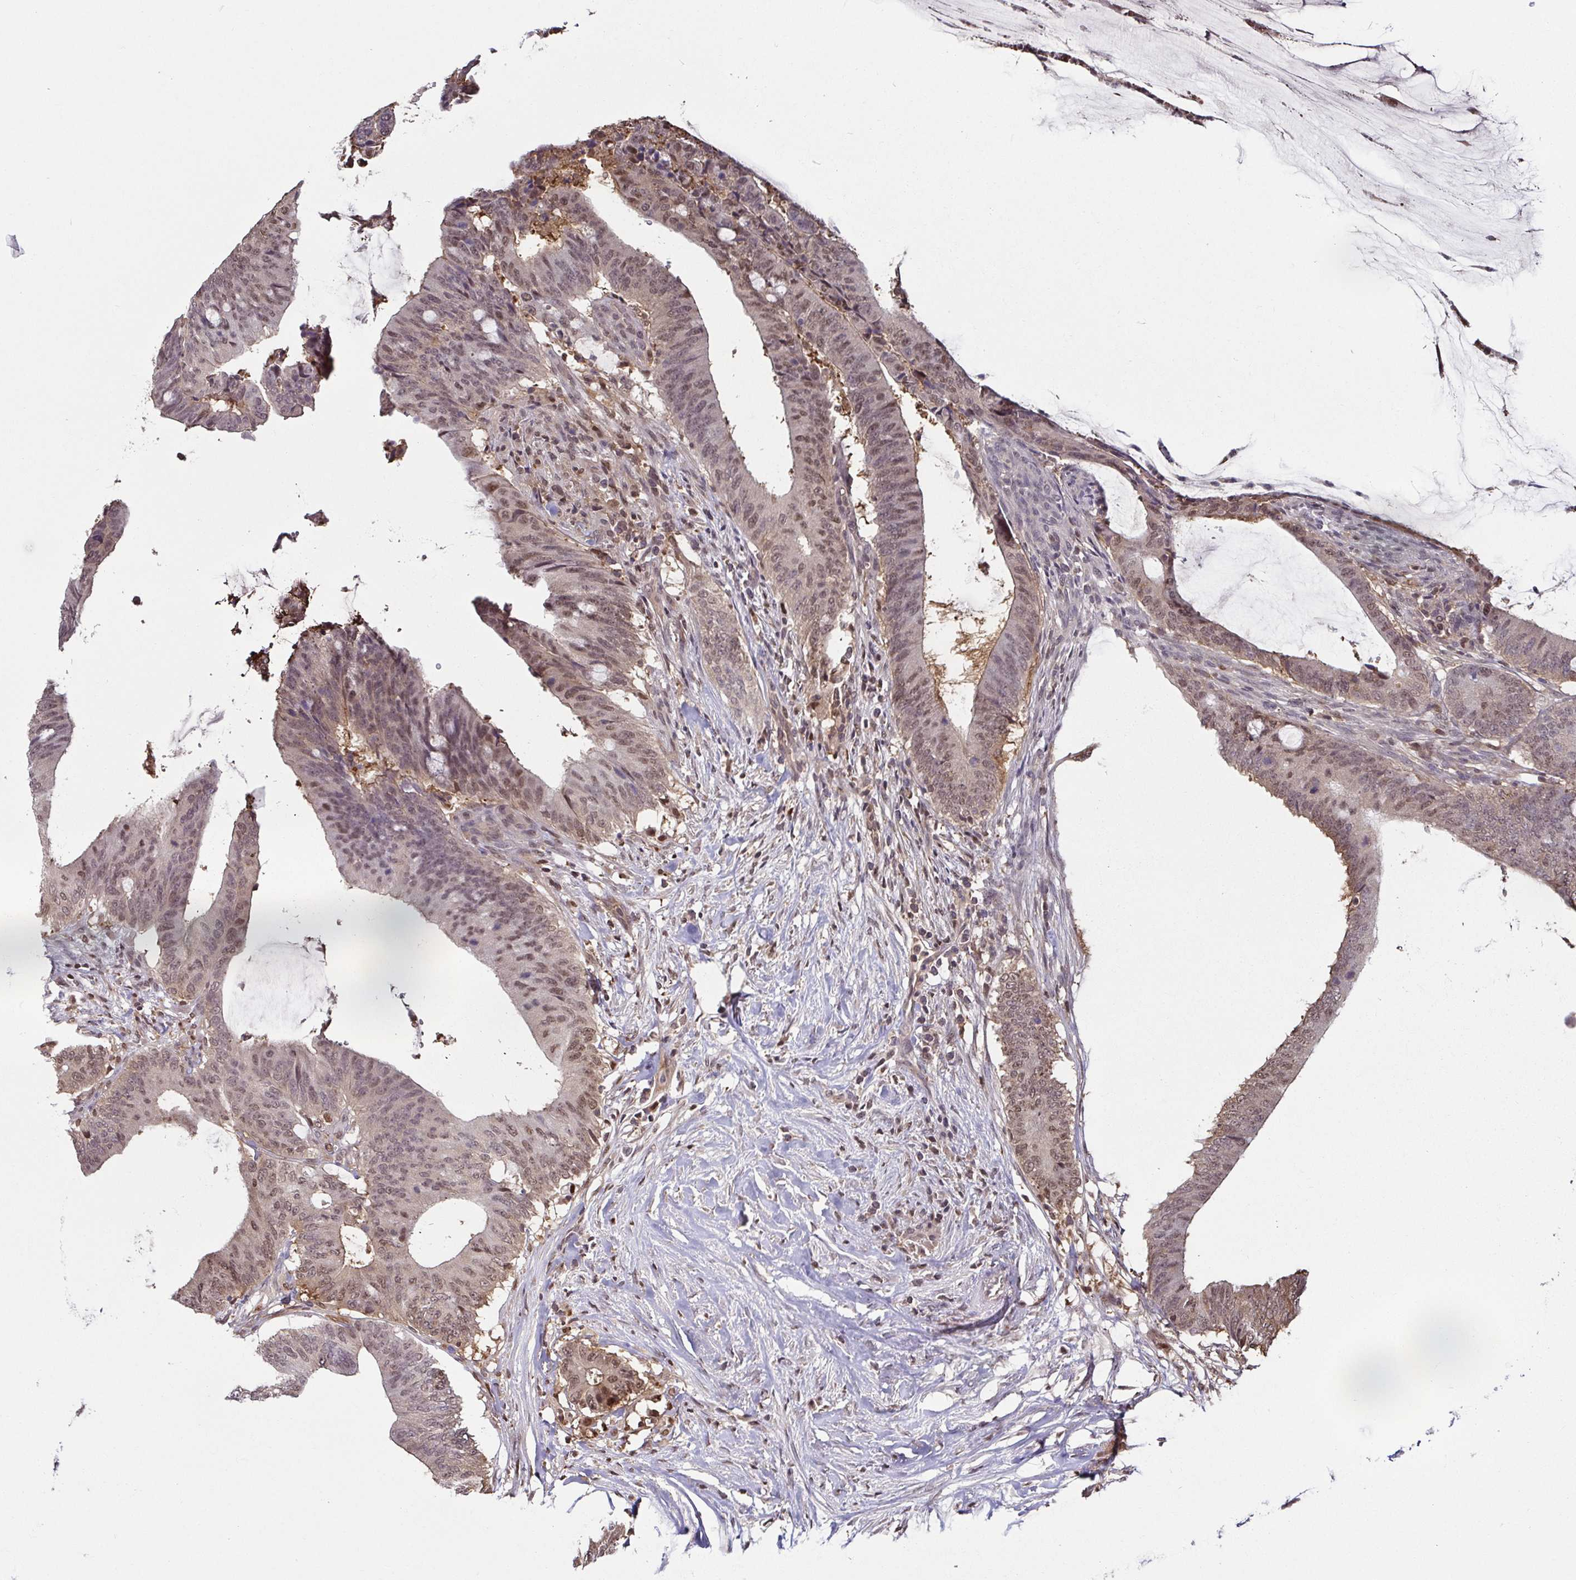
{"staining": {"intensity": "moderate", "quantity": "25%-75%", "location": "nuclear"}, "tissue": "colorectal cancer", "cell_type": "Tumor cells", "image_type": "cancer", "snomed": [{"axis": "morphology", "description": "Adenocarcinoma, NOS"}, {"axis": "topography", "description": "Colon"}], "caption": "IHC photomicrograph of neoplastic tissue: human colorectal adenocarcinoma stained using immunohistochemistry shows medium levels of moderate protein expression localized specifically in the nuclear of tumor cells, appearing as a nuclear brown color.", "gene": "PSMB9", "patient": {"sex": "female", "age": 43}}